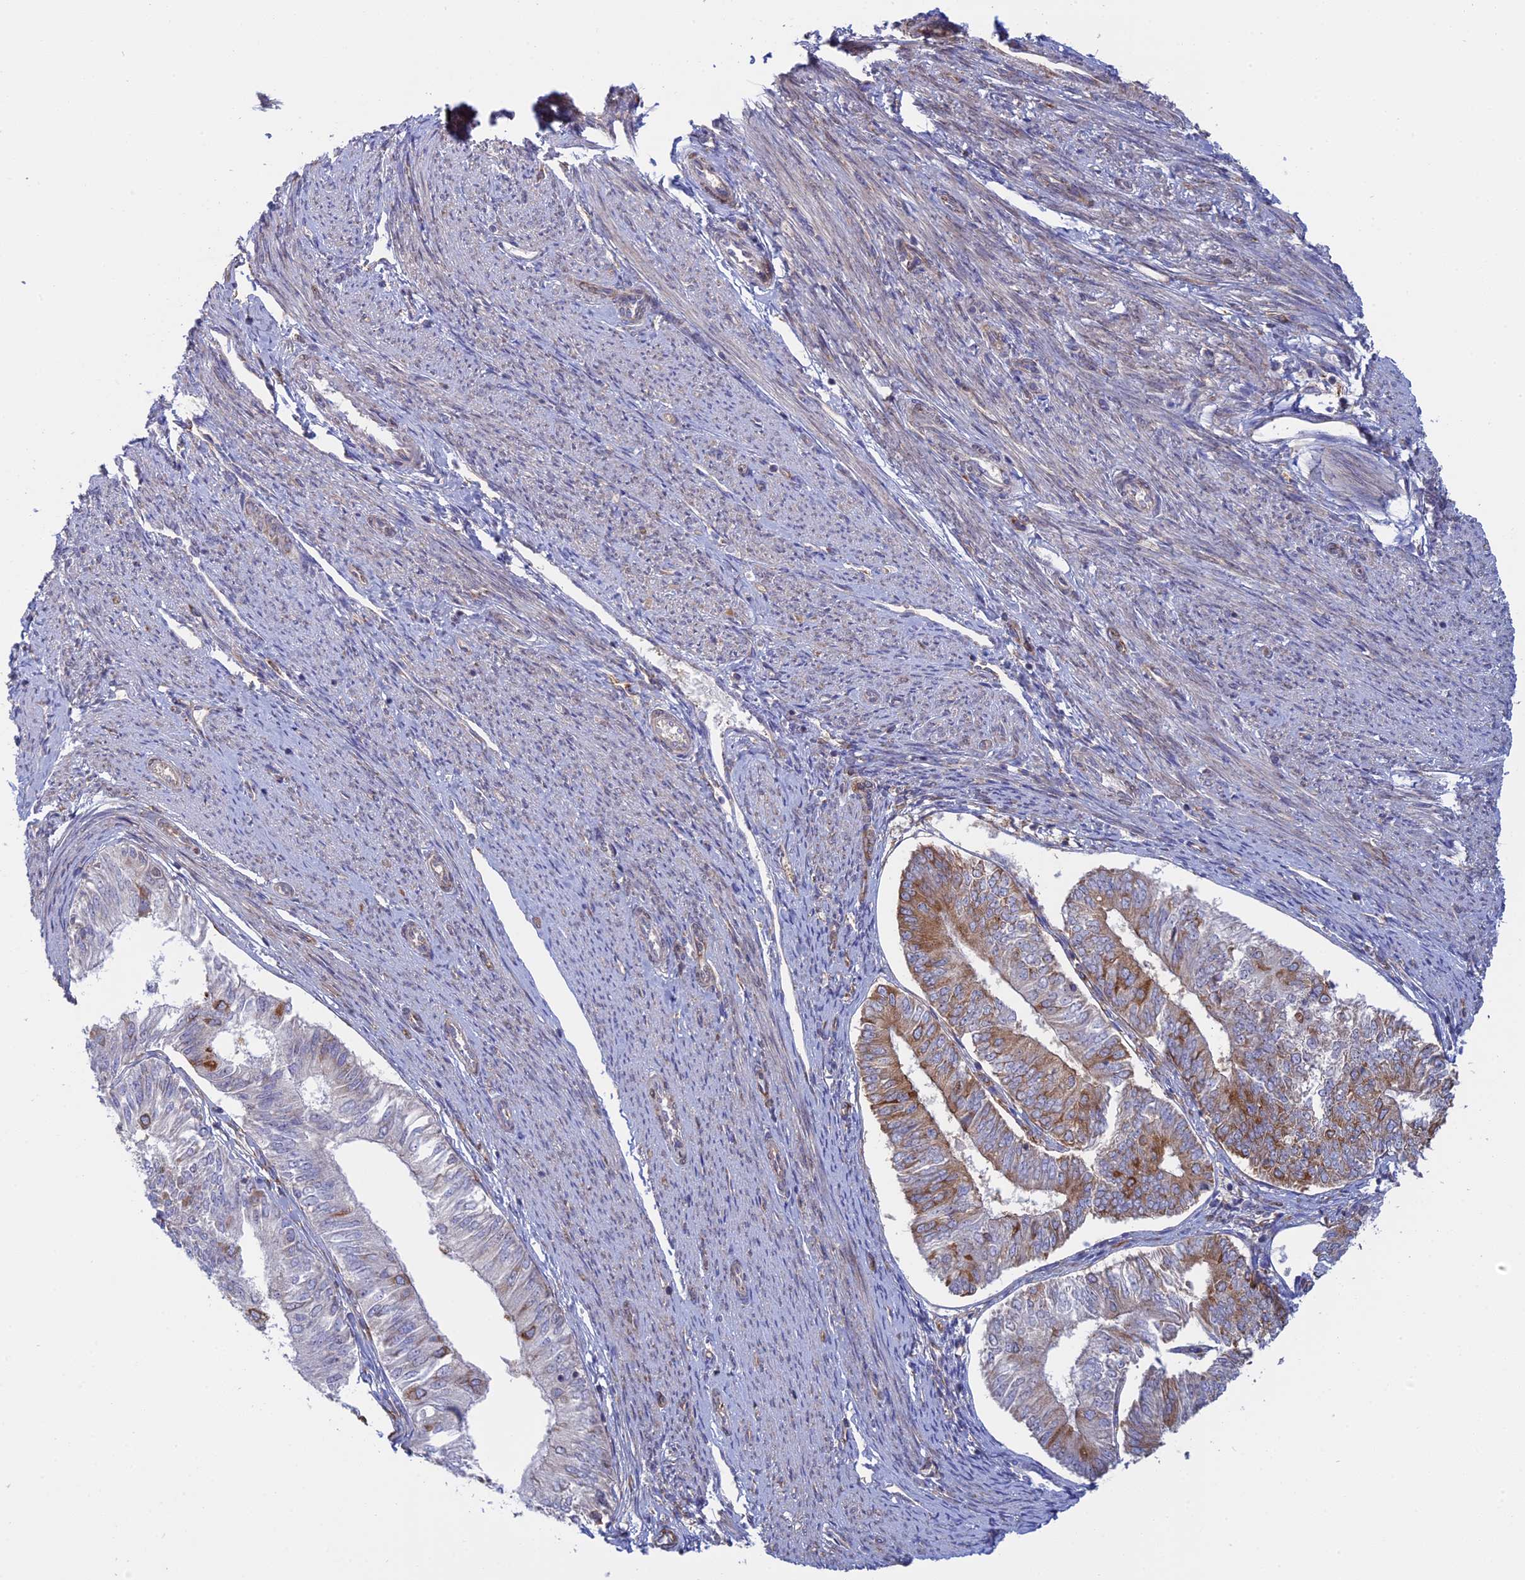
{"staining": {"intensity": "moderate", "quantity": "<25%", "location": "cytoplasmic/membranous"}, "tissue": "endometrial cancer", "cell_type": "Tumor cells", "image_type": "cancer", "snomed": [{"axis": "morphology", "description": "Adenocarcinoma, NOS"}, {"axis": "topography", "description": "Endometrium"}], "caption": "A histopathology image of endometrial cancer (adenocarcinoma) stained for a protein shows moderate cytoplasmic/membranous brown staining in tumor cells. Nuclei are stained in blue.", "gene": "GMIP", "patient": {"sex": "female", "age": 58}}